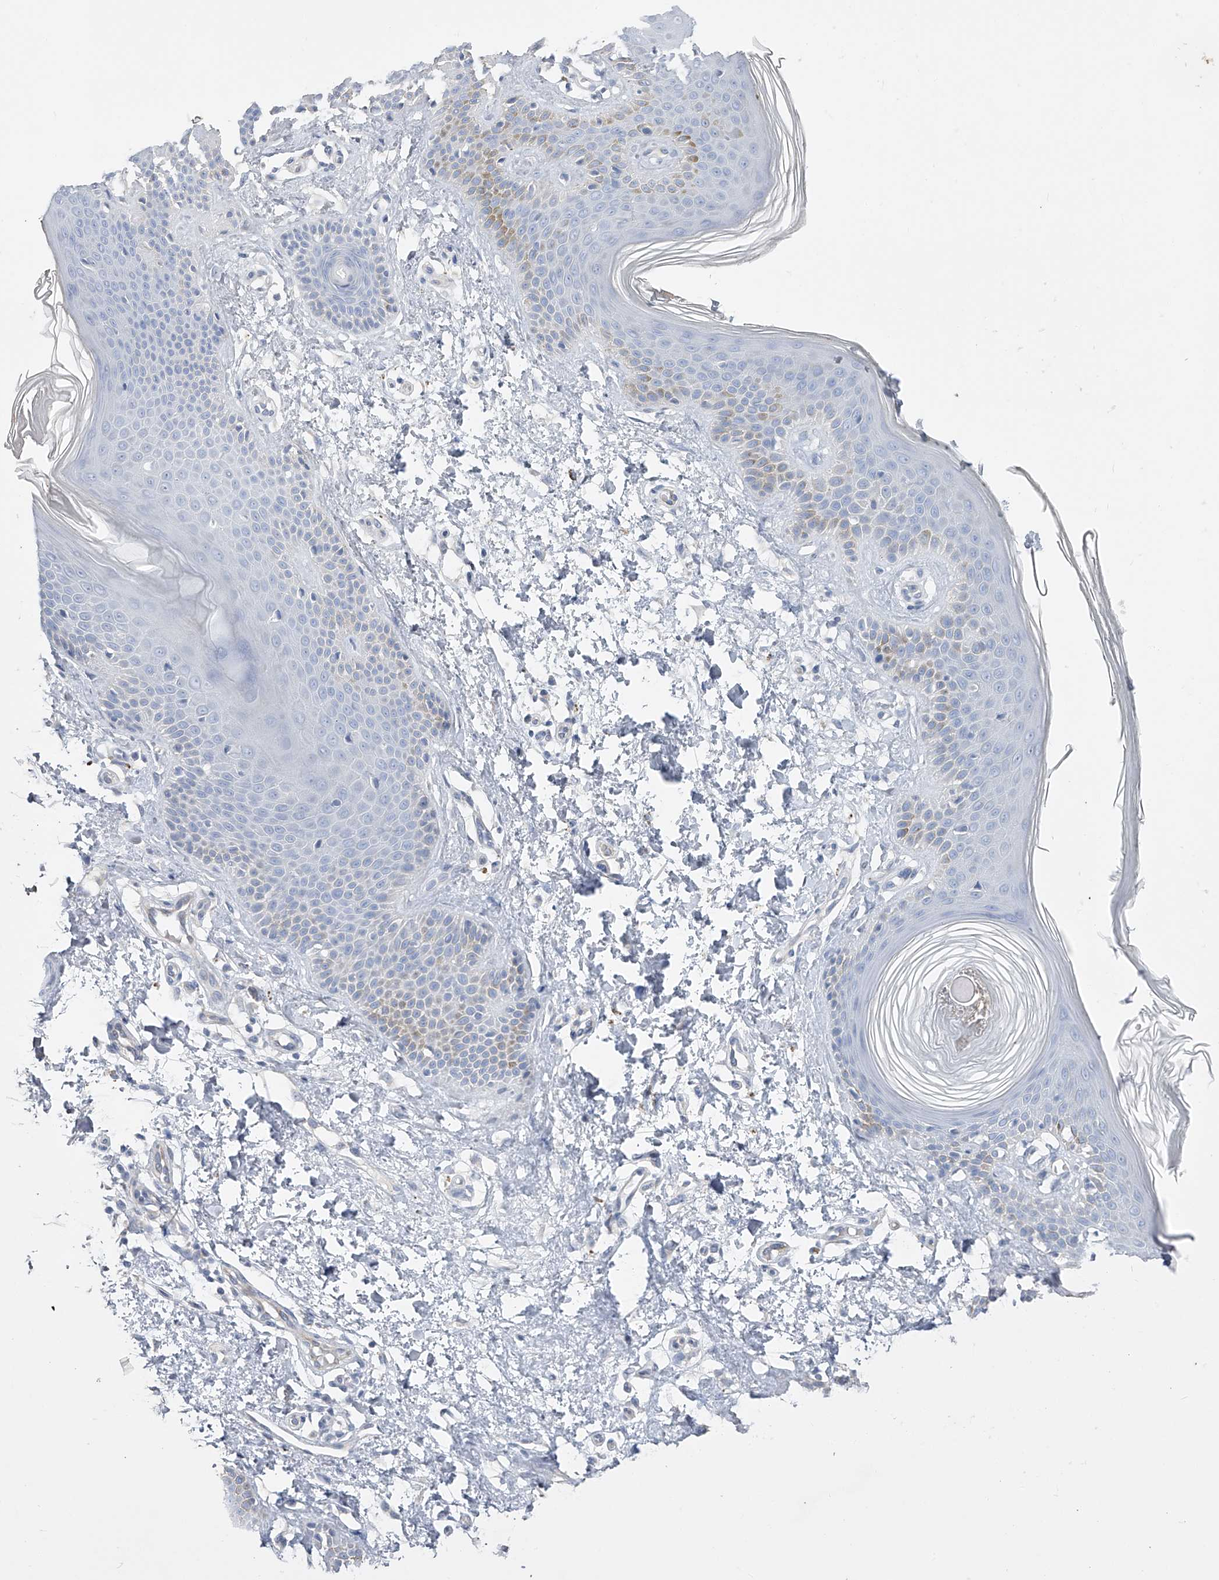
{"staining": {"intensity": "negative", "quantity": "none", "location": "none"}, "tissue": "skin", "cell_type": "Fibroblasts", "image_type": "normal", "snomed": [{"axis": "morphology", "description": "Normal tissue, NOS"}, {"axis": "topography", "description": "Skin"}], "caption": "The image displays no significant expression in fibroblasts of skin.", "gene": "ADRA1A", "patient": {"sex": "male", "age": 37}}